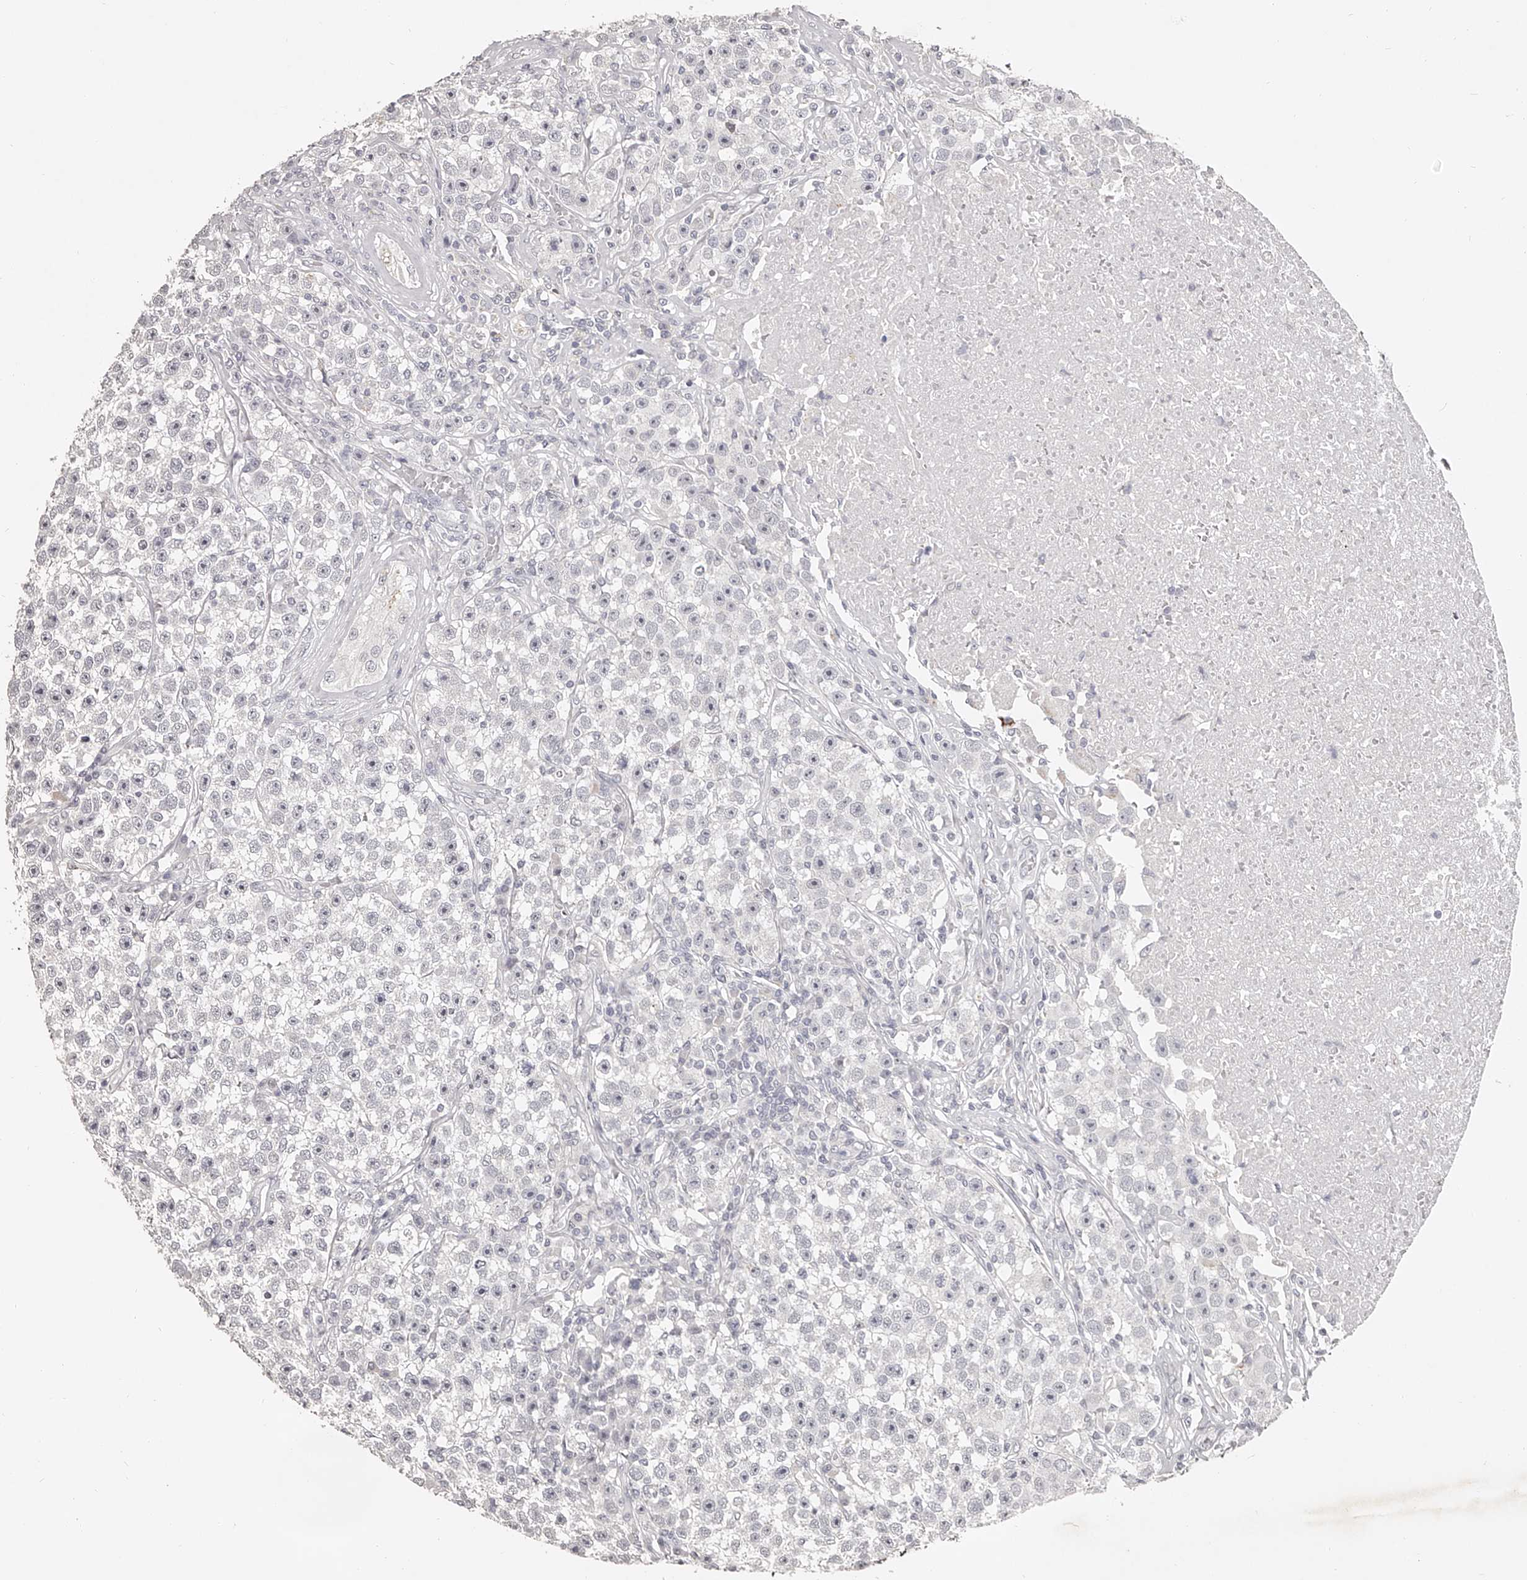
{"staining": {"intensity": "negative", "quantity": "none", "location": "none"}, "tissue": "testis cancer", "cell_type": "Tumor cells", "image_type": "cancer", "snomed": [{"axis": "morphology", "description": "Seminoma, NOS"}, {"axis": "topography", "description": "Testis"}], "caption": "DAB (3,3'-diaminobenzidine) immunohistochemical staining of human testis cancer shows no significant staining in tumor cells. (DAB (3,3'-diaminobenzidine) immunohistochemistry (IHC) visualized using brightfield microscopy, high magnification).", "gene": "NT5DC1", "patient": {"sex": "male", "age": 22}}